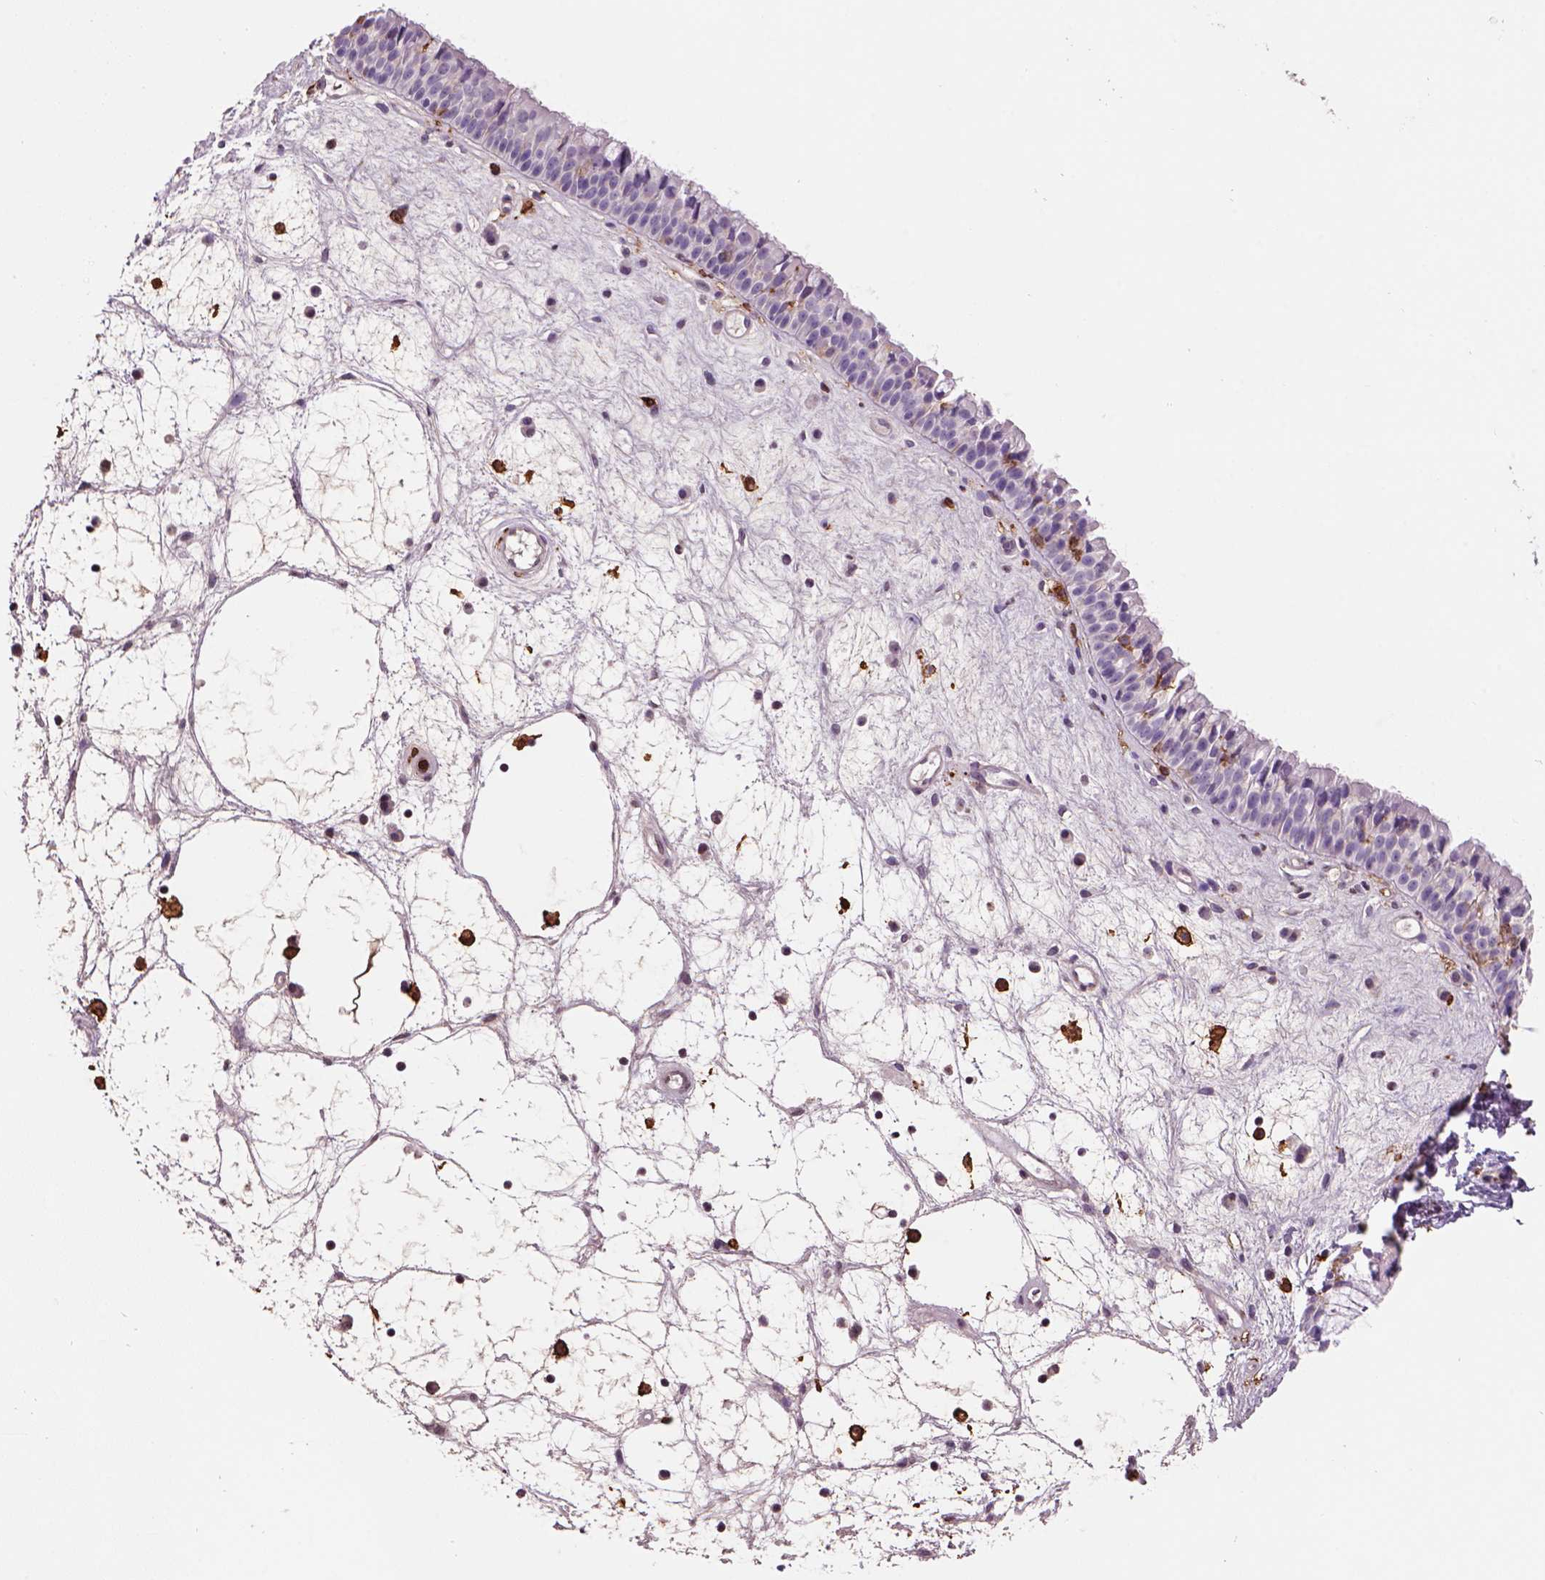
{"staining": {"intensity": "negative", "quantity": "none", "location": "none"}, "tissue": "nasopharynx", "cell_type": "Respiratory epithelial cells", "image_type": "normal", "snomed": [{"axis": "morphology", "description": "Normal tissue, NOS"}, {"axis": "topography", "description": "Nasopharynx"}], "caption": "Human nasopharynx stained for a protein using immunohistochemistry demonstrates no positivity in respiratory epithelial cells.", "gene": "CD14", "patient": {"sex": "male", "age": 69}}